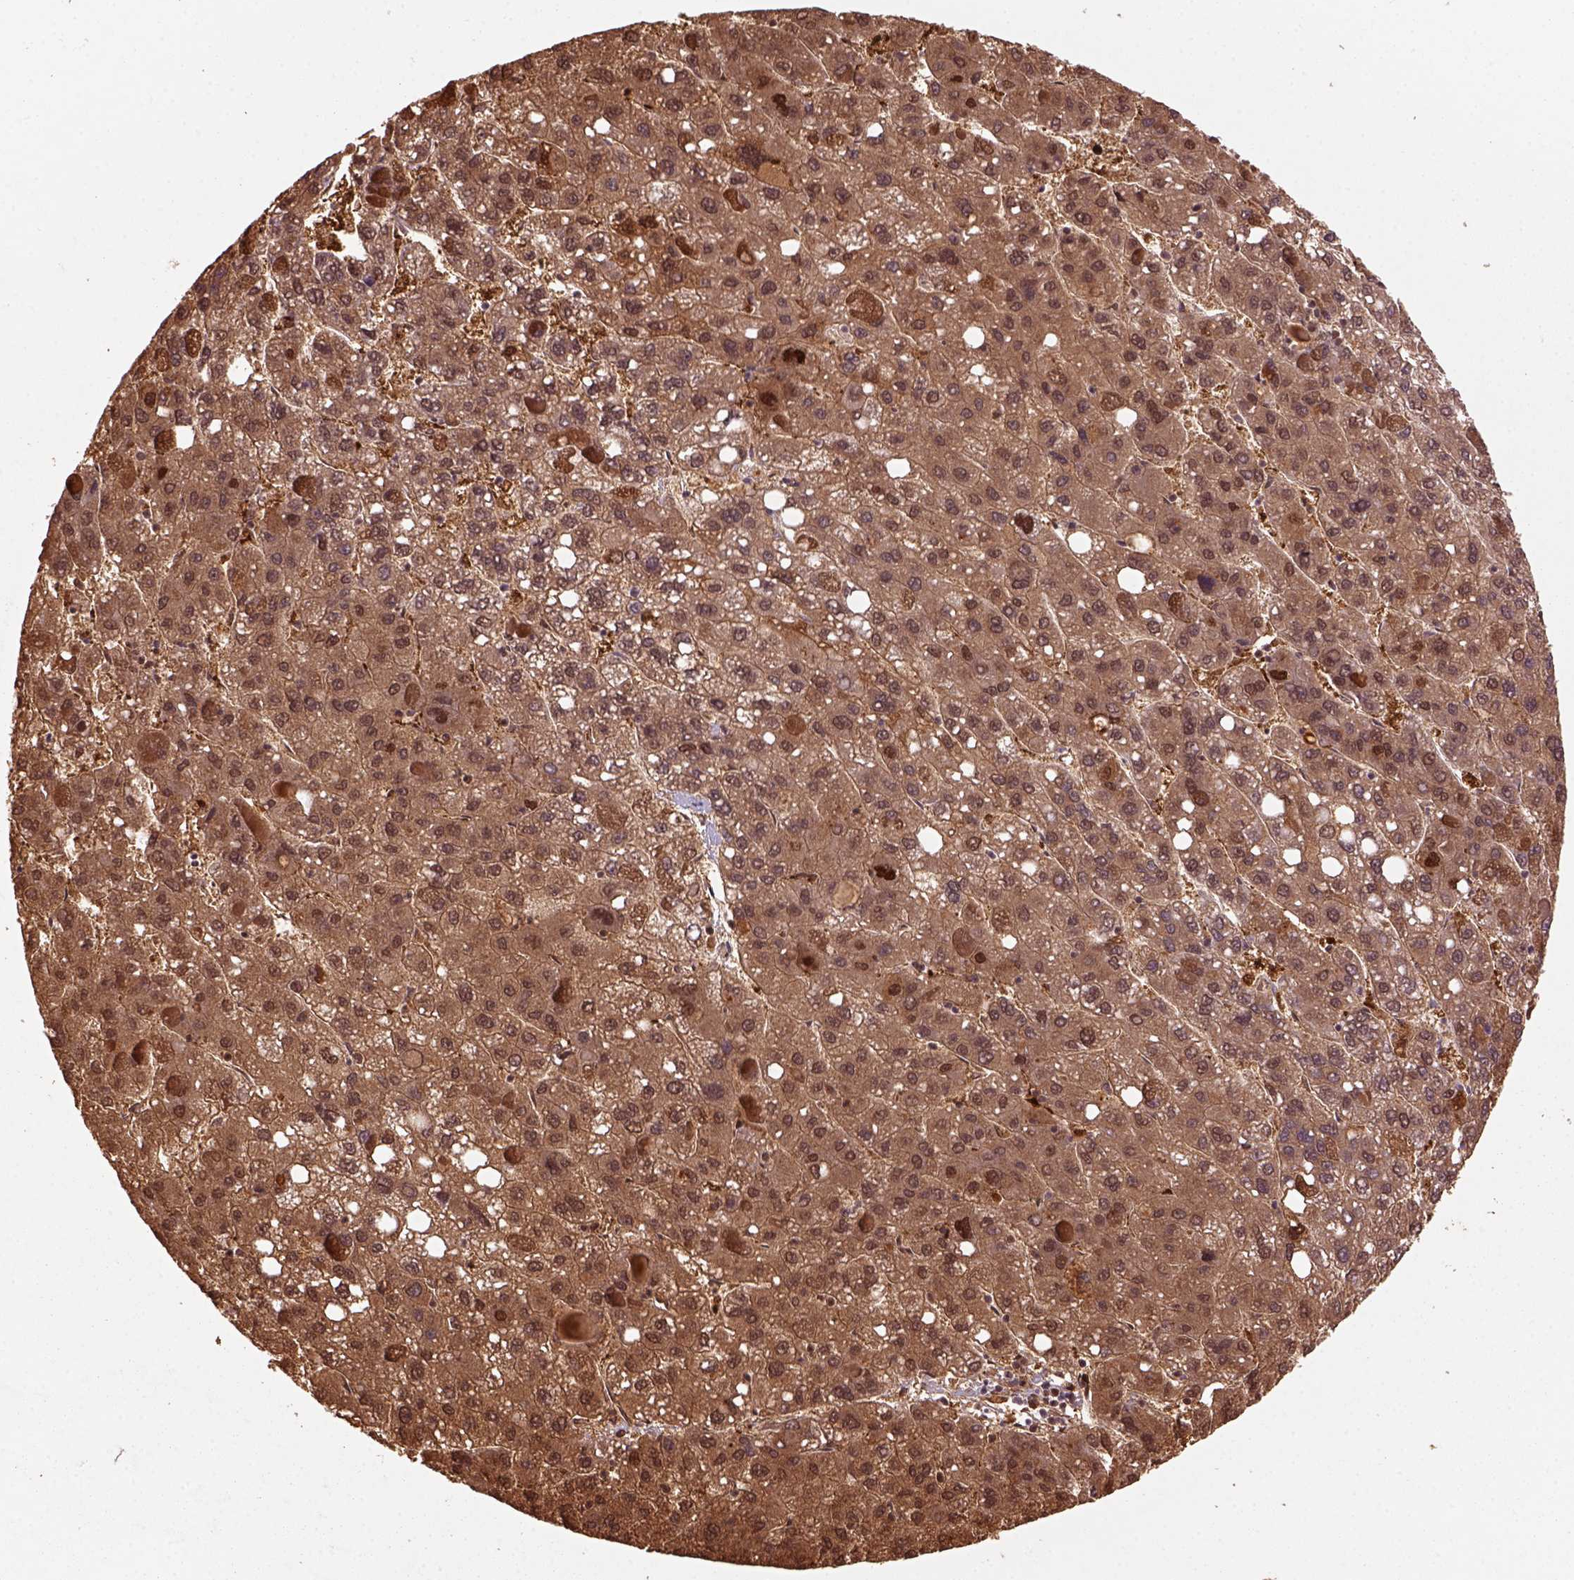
{"staining": {"intensity": "moderate", "quantity": ">75%", "location": "cytoplasmic/membranous,nuclear"}, "tissue": "liver cancer", "cell_type": "Tumor cells", "image_type": "cancer", "snomed": [{"axis": "morphology", "description": "Carcinoma, Hepatocellular, NOS"}, {"axis": "topography", "description": "Liver"}], "caption": "A high-resolution photomicrograph shows IHC staining of liver hepatocellular carcinoma, which shows moderate cytoplasmic/membranous and nuclear staining in approximately >75% of tumor cells.", "gene": "GOT1", "patient": {"sex": "female", "age": 82}}